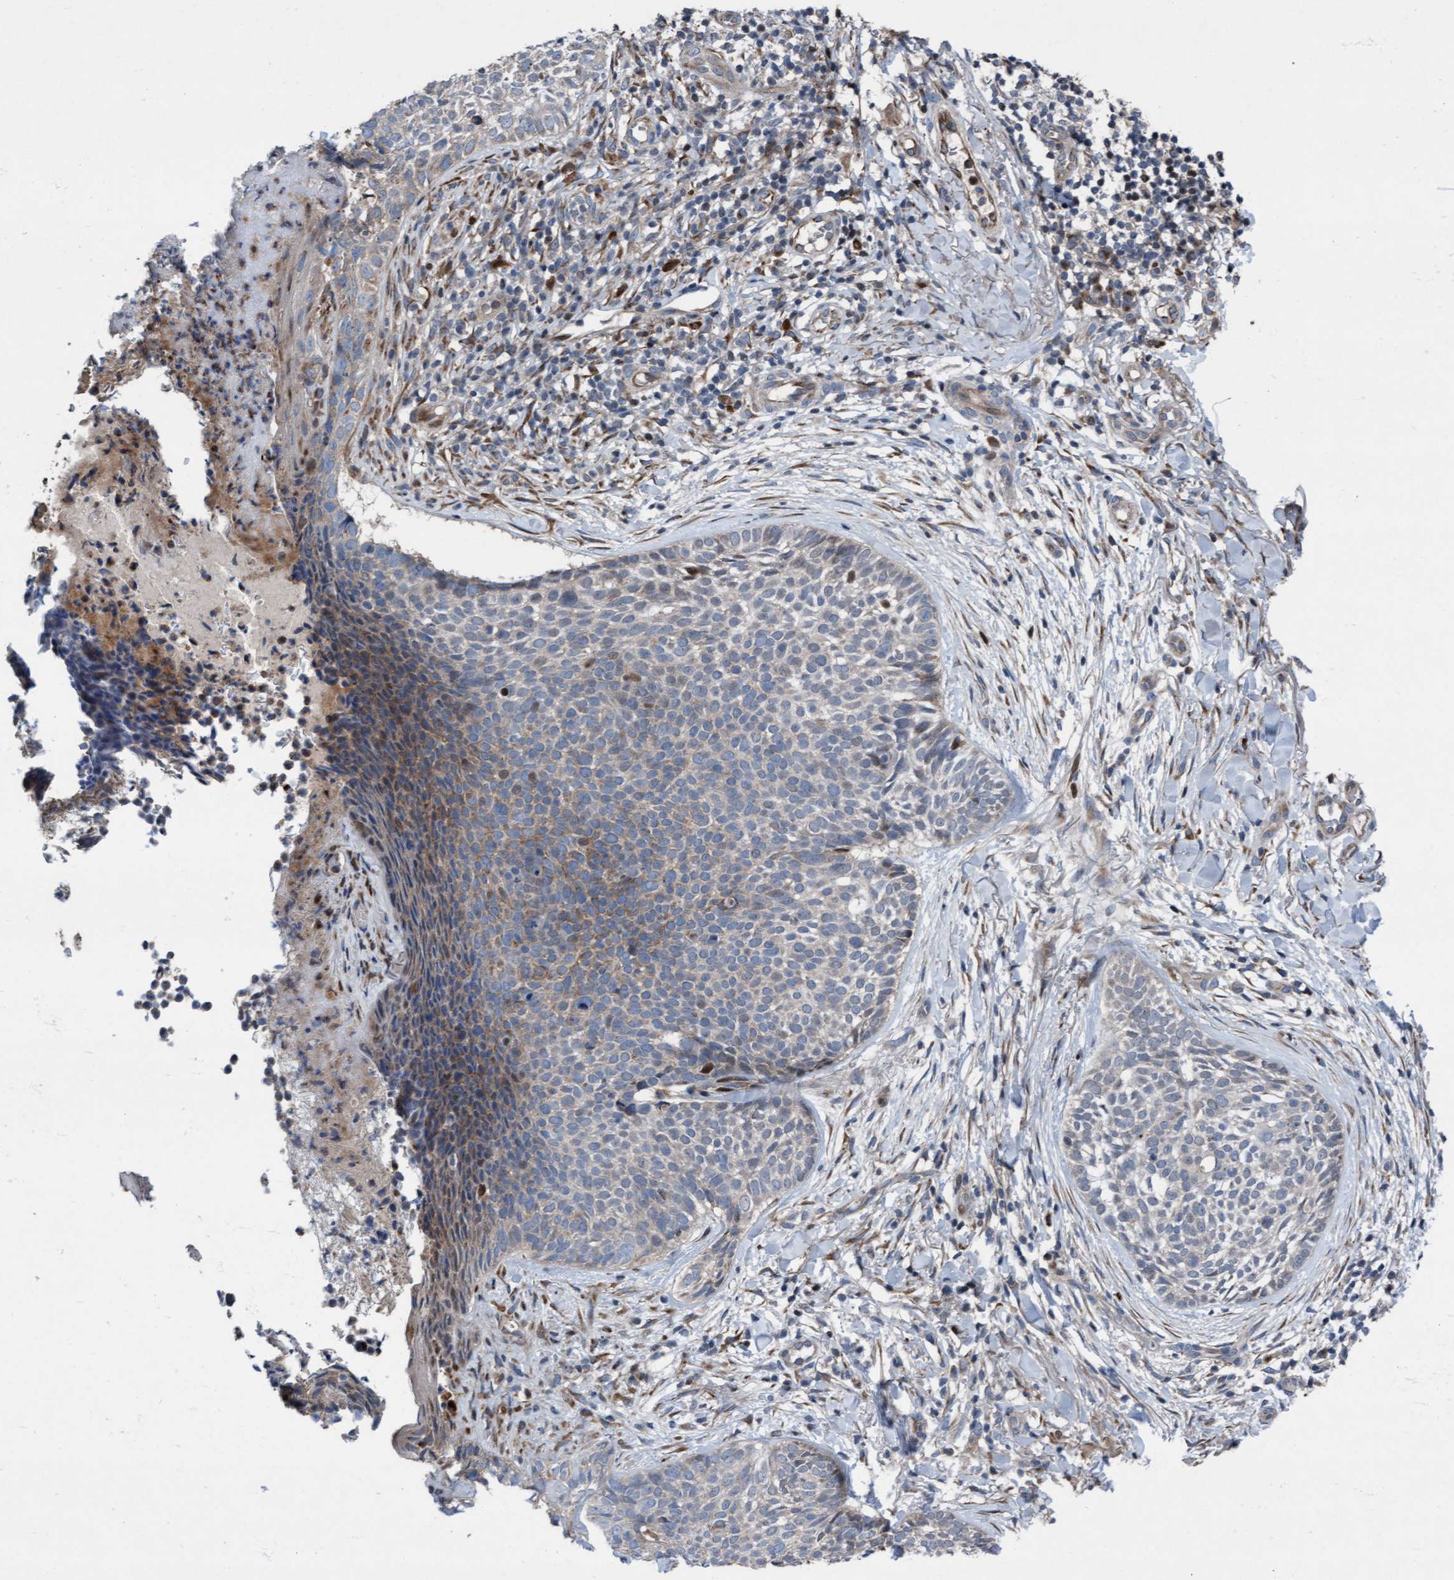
{"staining": {"intensity": "negative", "quantity": "none", "location": "none"}, "tissue": "skin cancer", "cell_type": "Tumor cells", "image_type": "cancer", "snomed": [{"axis": "morphology", "description": "Normal tissue, NOS"}, {"axis": "morphology", "description": "Basal cell carcinoma"}, {"axis": "topography", "description": "Skin"}], "caption": "High power microscopy photomicrograph of an immunohistochemistry (IHC) micrograph of skin cancer (basal cell carcinoma), revealing no significant staining in tumor cells.", "gene": "KLHL26", "patient": {"sex": "male", "age": 67}}